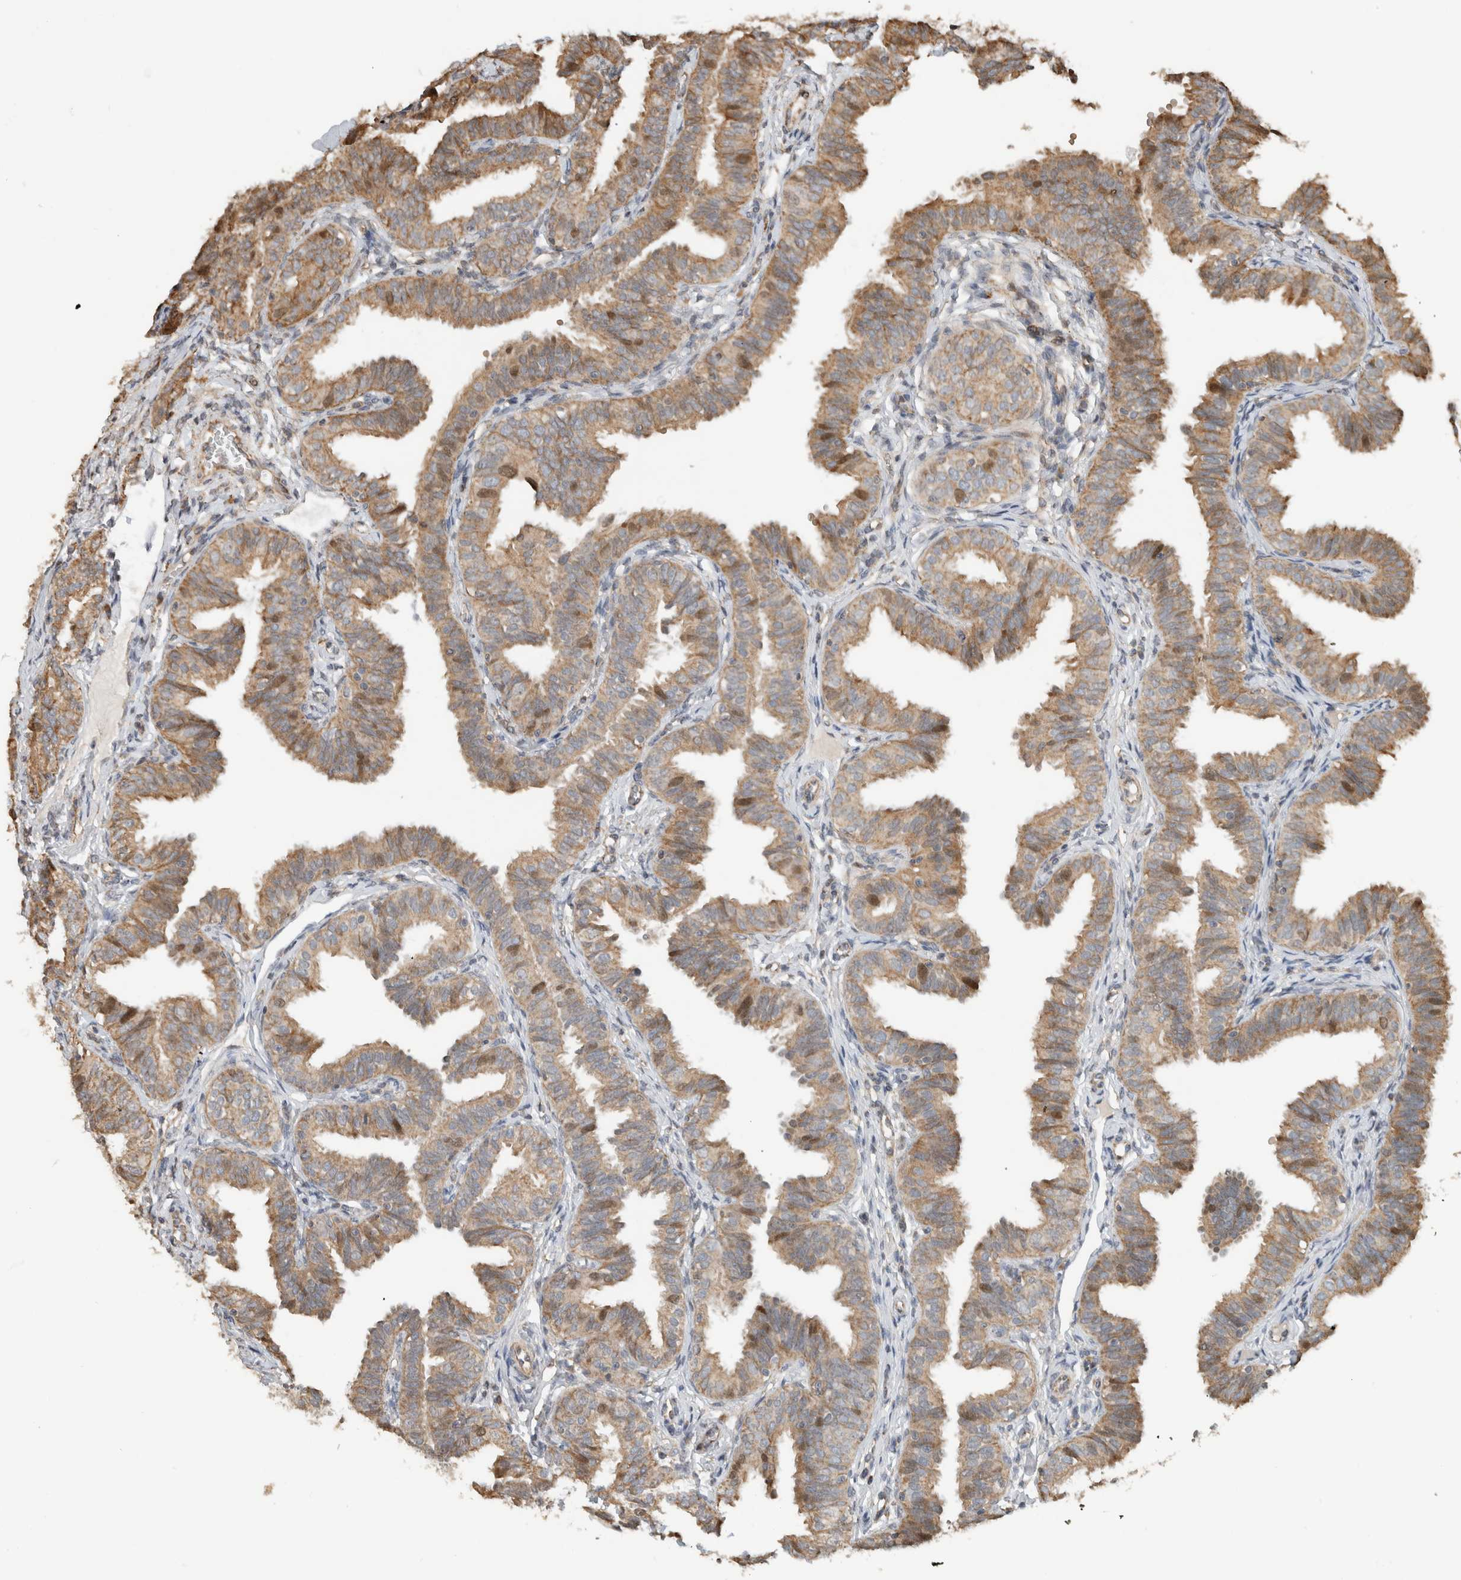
{"staining": {"intensity": "moderate", "quantity": ">75%", "location": "cytoplasmic/membranous"}, "tissue": "fallopian tube", "cell_type": "Glandular cells", "image_type": "normal", "snomed": [{"axis": "morphology", "description": "Normal tissue, NOS"}, {"axis": "topography", "description": "Fallopian tube"}], "caption": "This photomicrograph demonstrates immunohistochemistry (IHC) staining of normal fallopian tube, with medium moderate cytoplasmic/membranous expression in approximately >75% of glandular cells.", "gene": "GINS4", "patient": {"sex": "female", "age": 35}}